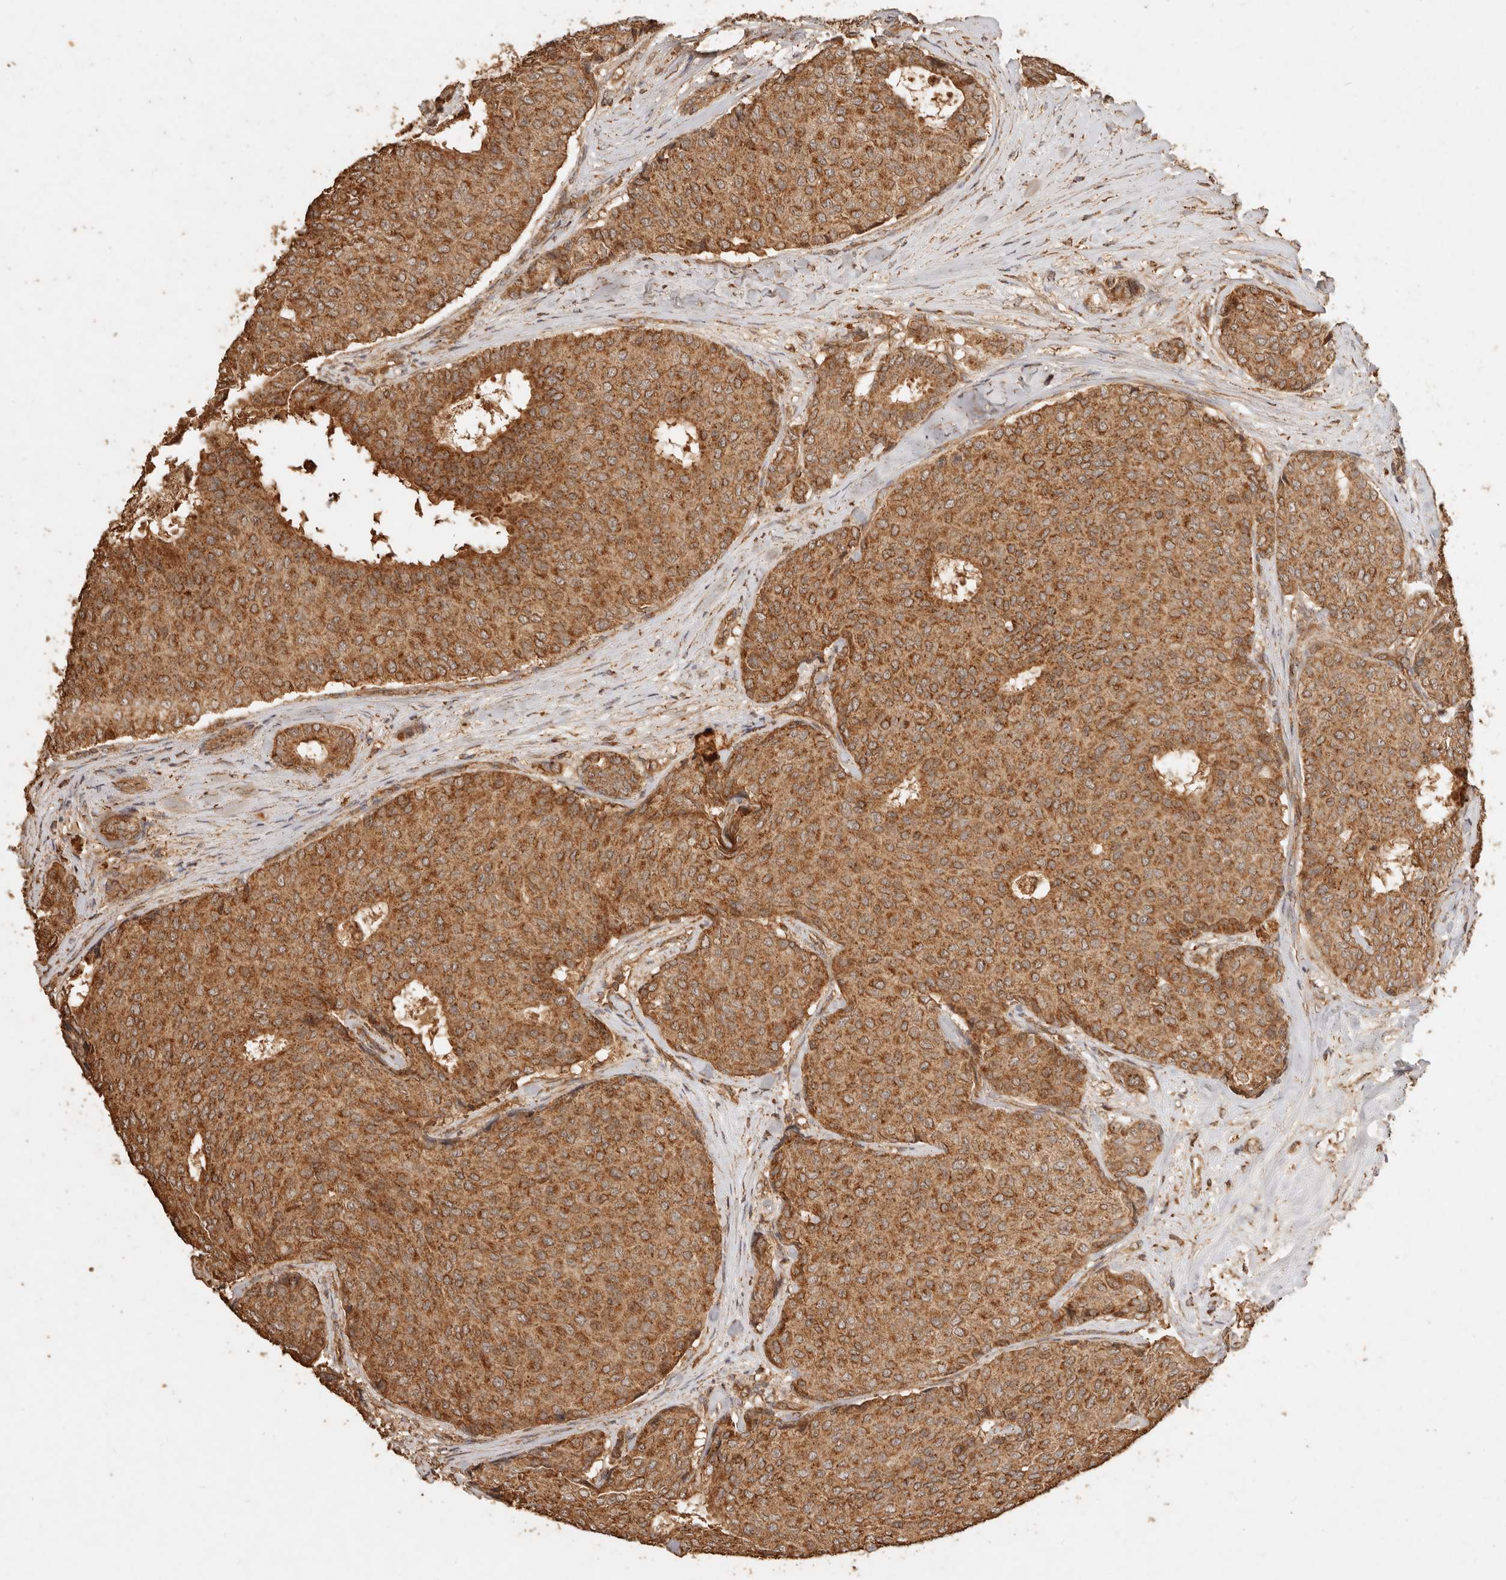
{"staining": {"intensity": "strong", "quantity": ">75%", "location": "cytoplasmic/membranous"}, "tissue": "breast cancer", "cell_type": "Tumor cells", "image_type": "cancer", "snomed": [{"axis": "morphology", "description": "Duct carcinoma"}, {"axis": "topography", "description": "Breast"}], "caption": "Immunohistochemical staining of human breast cancer exhibits high levels of strong cytoplasmic/membranous protein positivity in about >75% of tumor cells. (brown staining indicates protein expression, while blue staining denotes nuclei).", "gene": "FAM180B", "patient": {"sex": "female", "age": 75}}